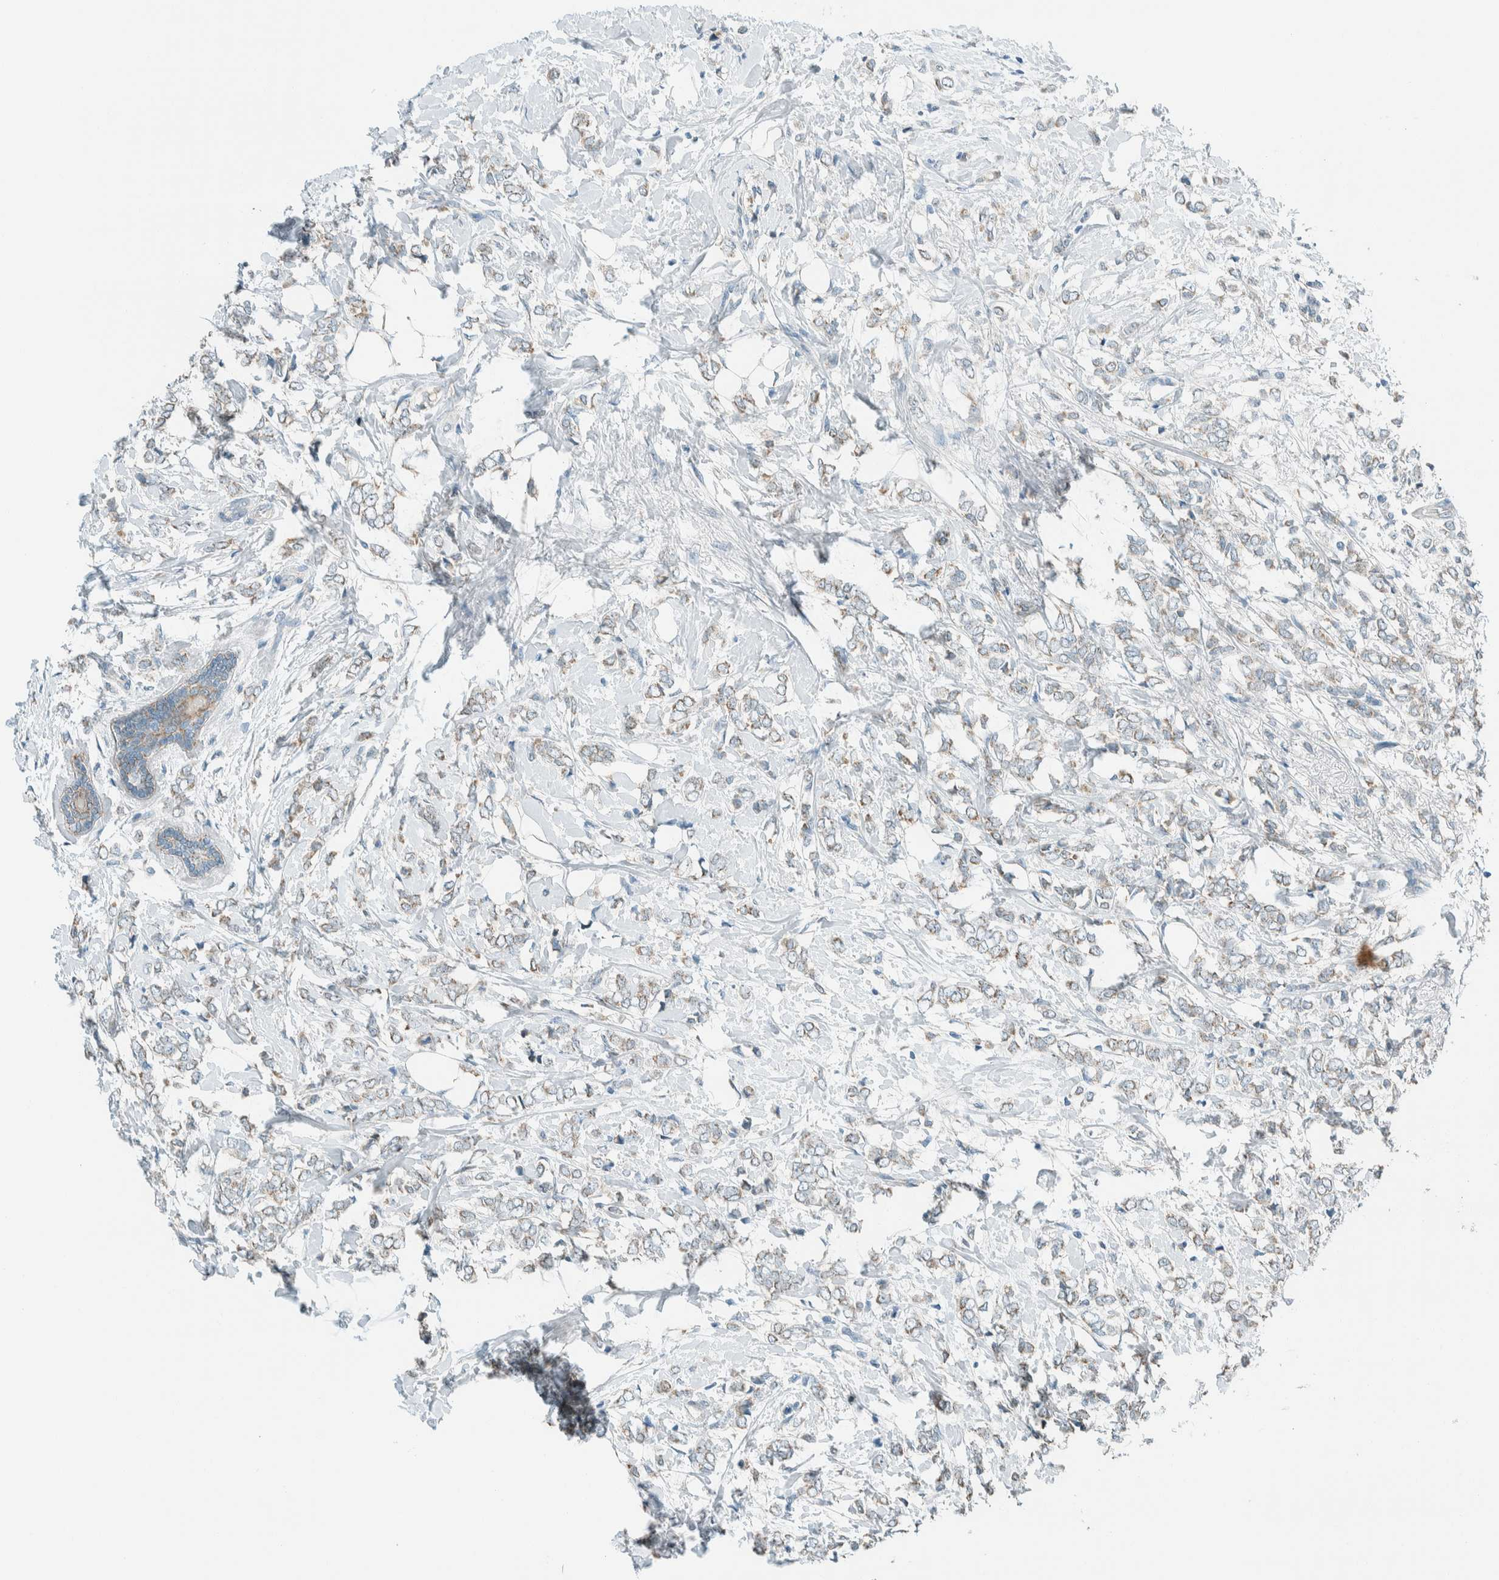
{"staining": {"intensity": "weak", "quantity": ">75%", "location": "cytoplasmic/membranous"}, "tissue": "breast cancer", "cell_type": "Tumor cells", "image_type": "cancer", "snomed": [{"axis": "morphology", "description": "Normal tissue, NOS"}, {"axis": "morphology", "description": "Lobular carcinoma"}, {"axis": "topography", "description": "Breast"}], "caption": "Protein expression analysis of lobular carcinoma (breast) displays weak cytoplasmic/membranous positivity in about >75% of tumor cells.", "gene": "ALDH7A1", "patient": {"sex": "female", "age": 47}}